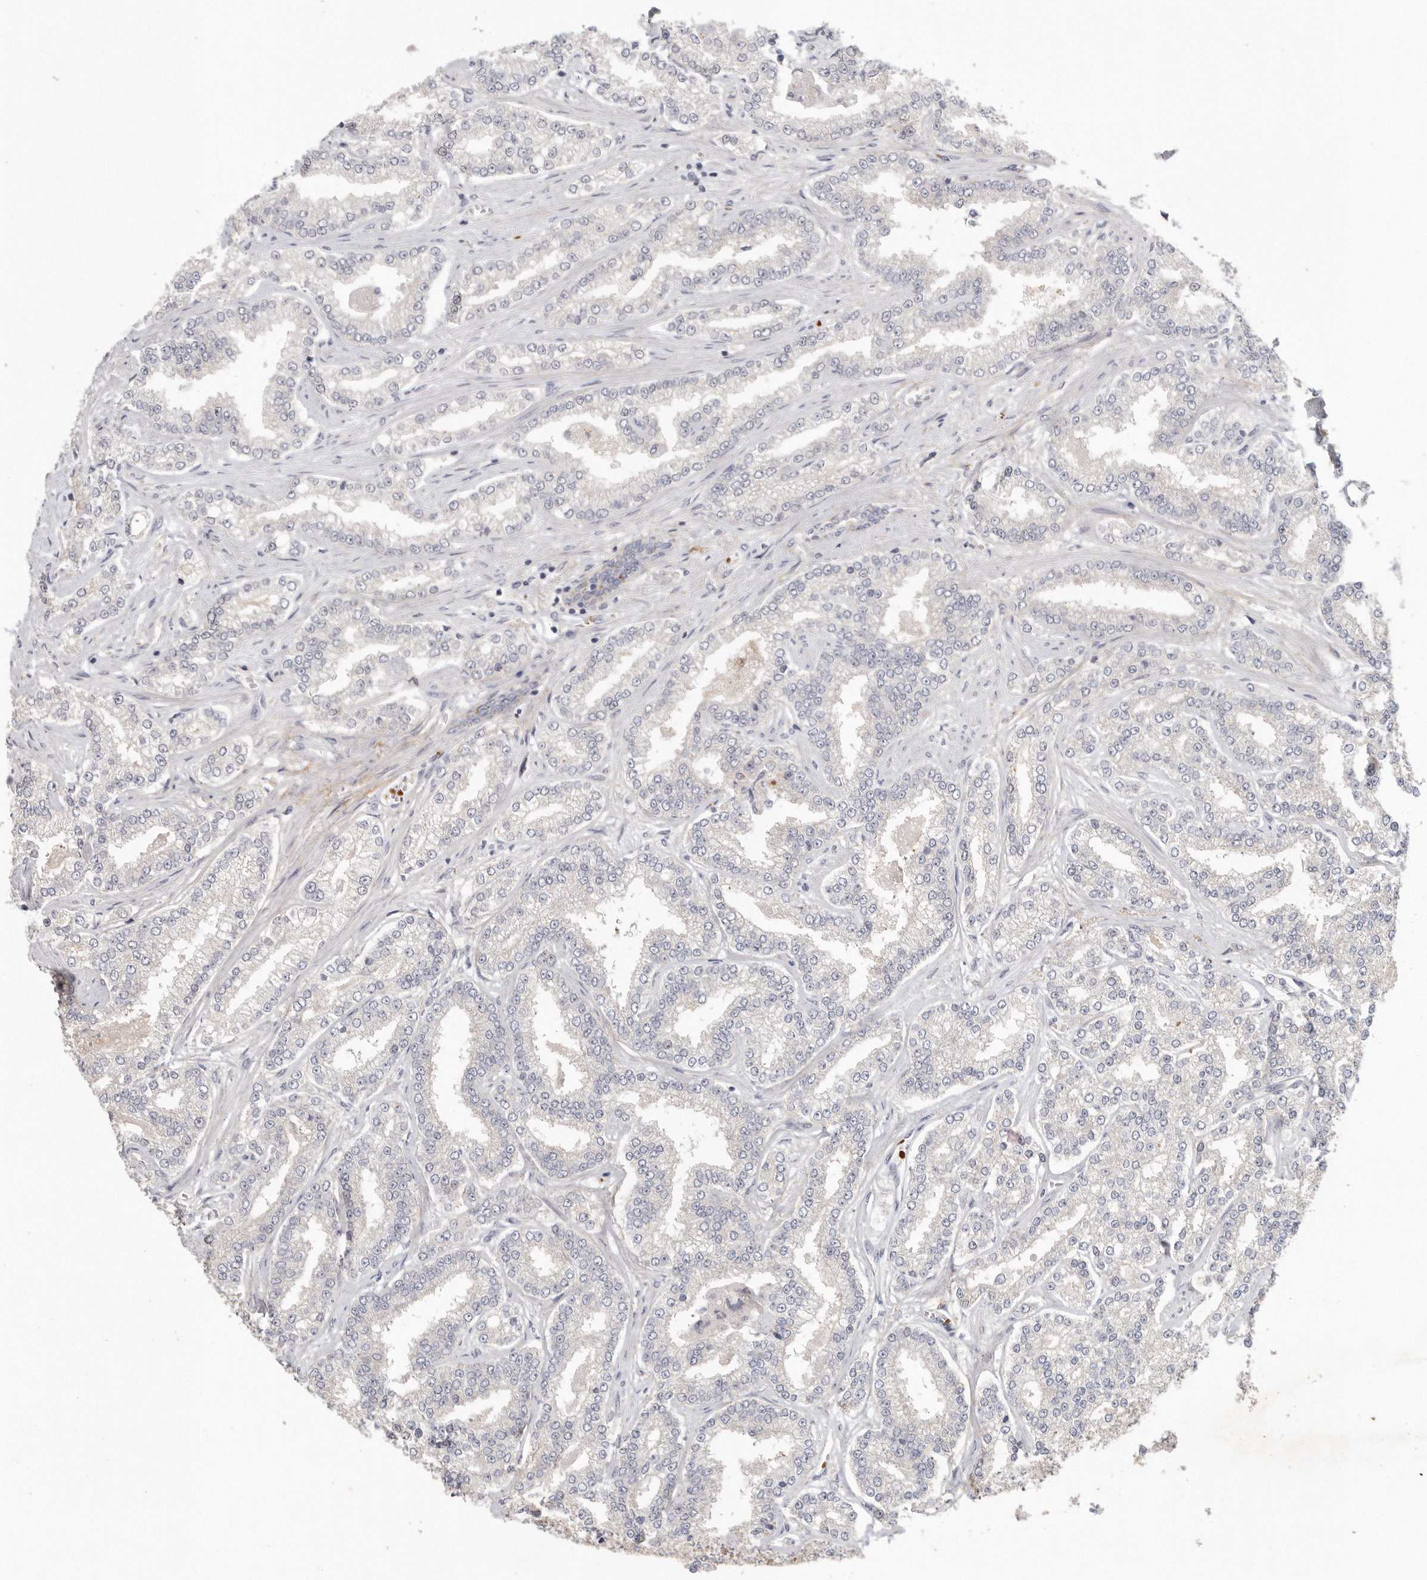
{"staining": {"intensity": "negative", "quantity": "none", "location": "none"}, "tissue": "prostate cancer", "cell_type": "Tumor cells", "image_type": "cancer", "snomed": [{"axis": "morphology", "description": "Normal tissue, NOS"}, {"axis": "morphology", "description": "Adenocarcinoma, High grade"}, {"axis": "topography", "description": "Prostate"}], "caption": "The immunohistochemistry photomicrograph has no significant staining in tumor cells of prostate cancer tissue. (DAB immunohistochemistry, high magnification).", "gene": "CFAP298", "patient": {"sex": "male", "age": 83}}